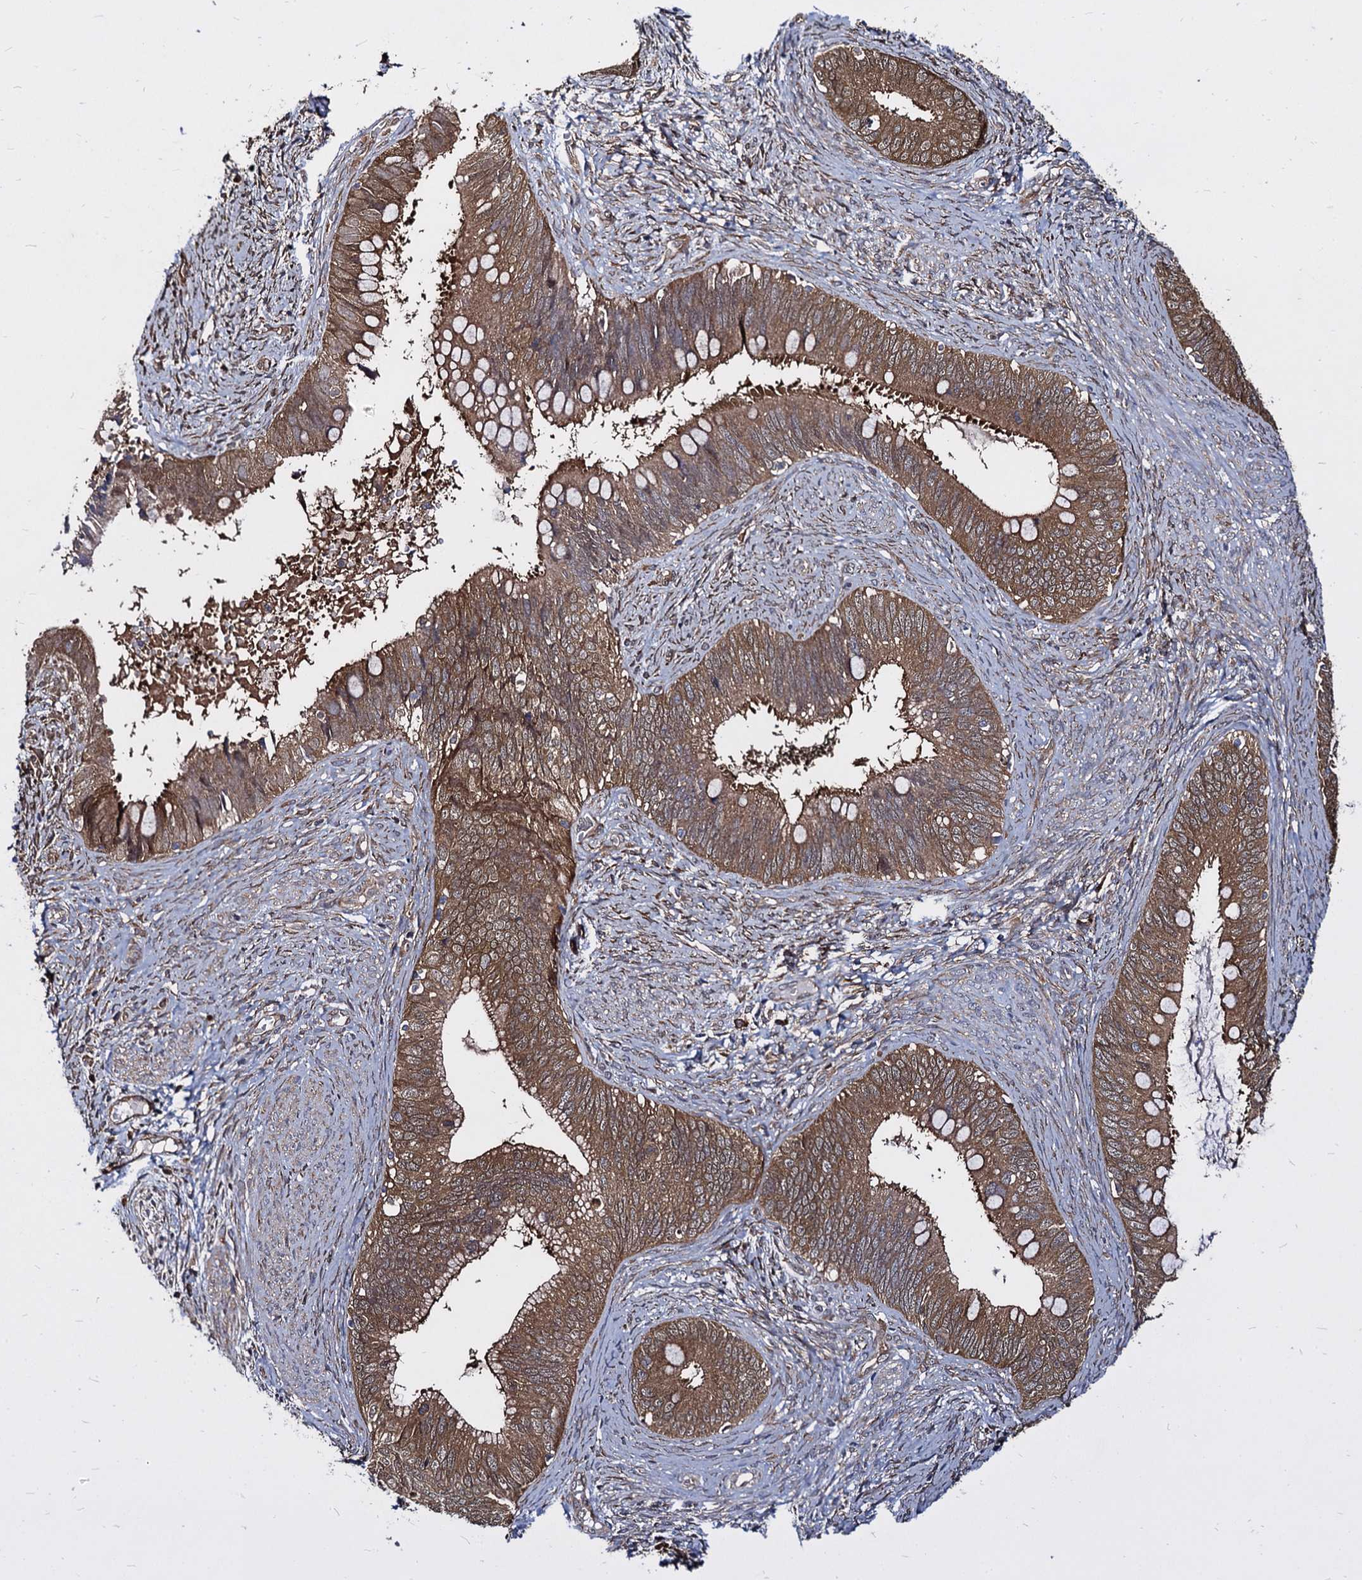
{"staining": {"intensity": "moderate", "quantity": ">75%", "location": "cytoplasmic/membranous"}, "tissue": "cervical cancer", "cell_type": "Tumor cells", "image_type": "cancer", "snomed": [{"axis": "morphology", "description": "Adenocarcinoma, NOS"}, {"axis": "topography", "description": "Cervix"}], "caption": "A brown stain highlights moderate cytoplasmic/membranous expression of a protein in human adenocarcinoma (cervical) tumor cells. The protein is shown in brown color, while the nuclei are stained blue.", "gene": "NME1", "patient": {"sex": "female", "age": 42}}